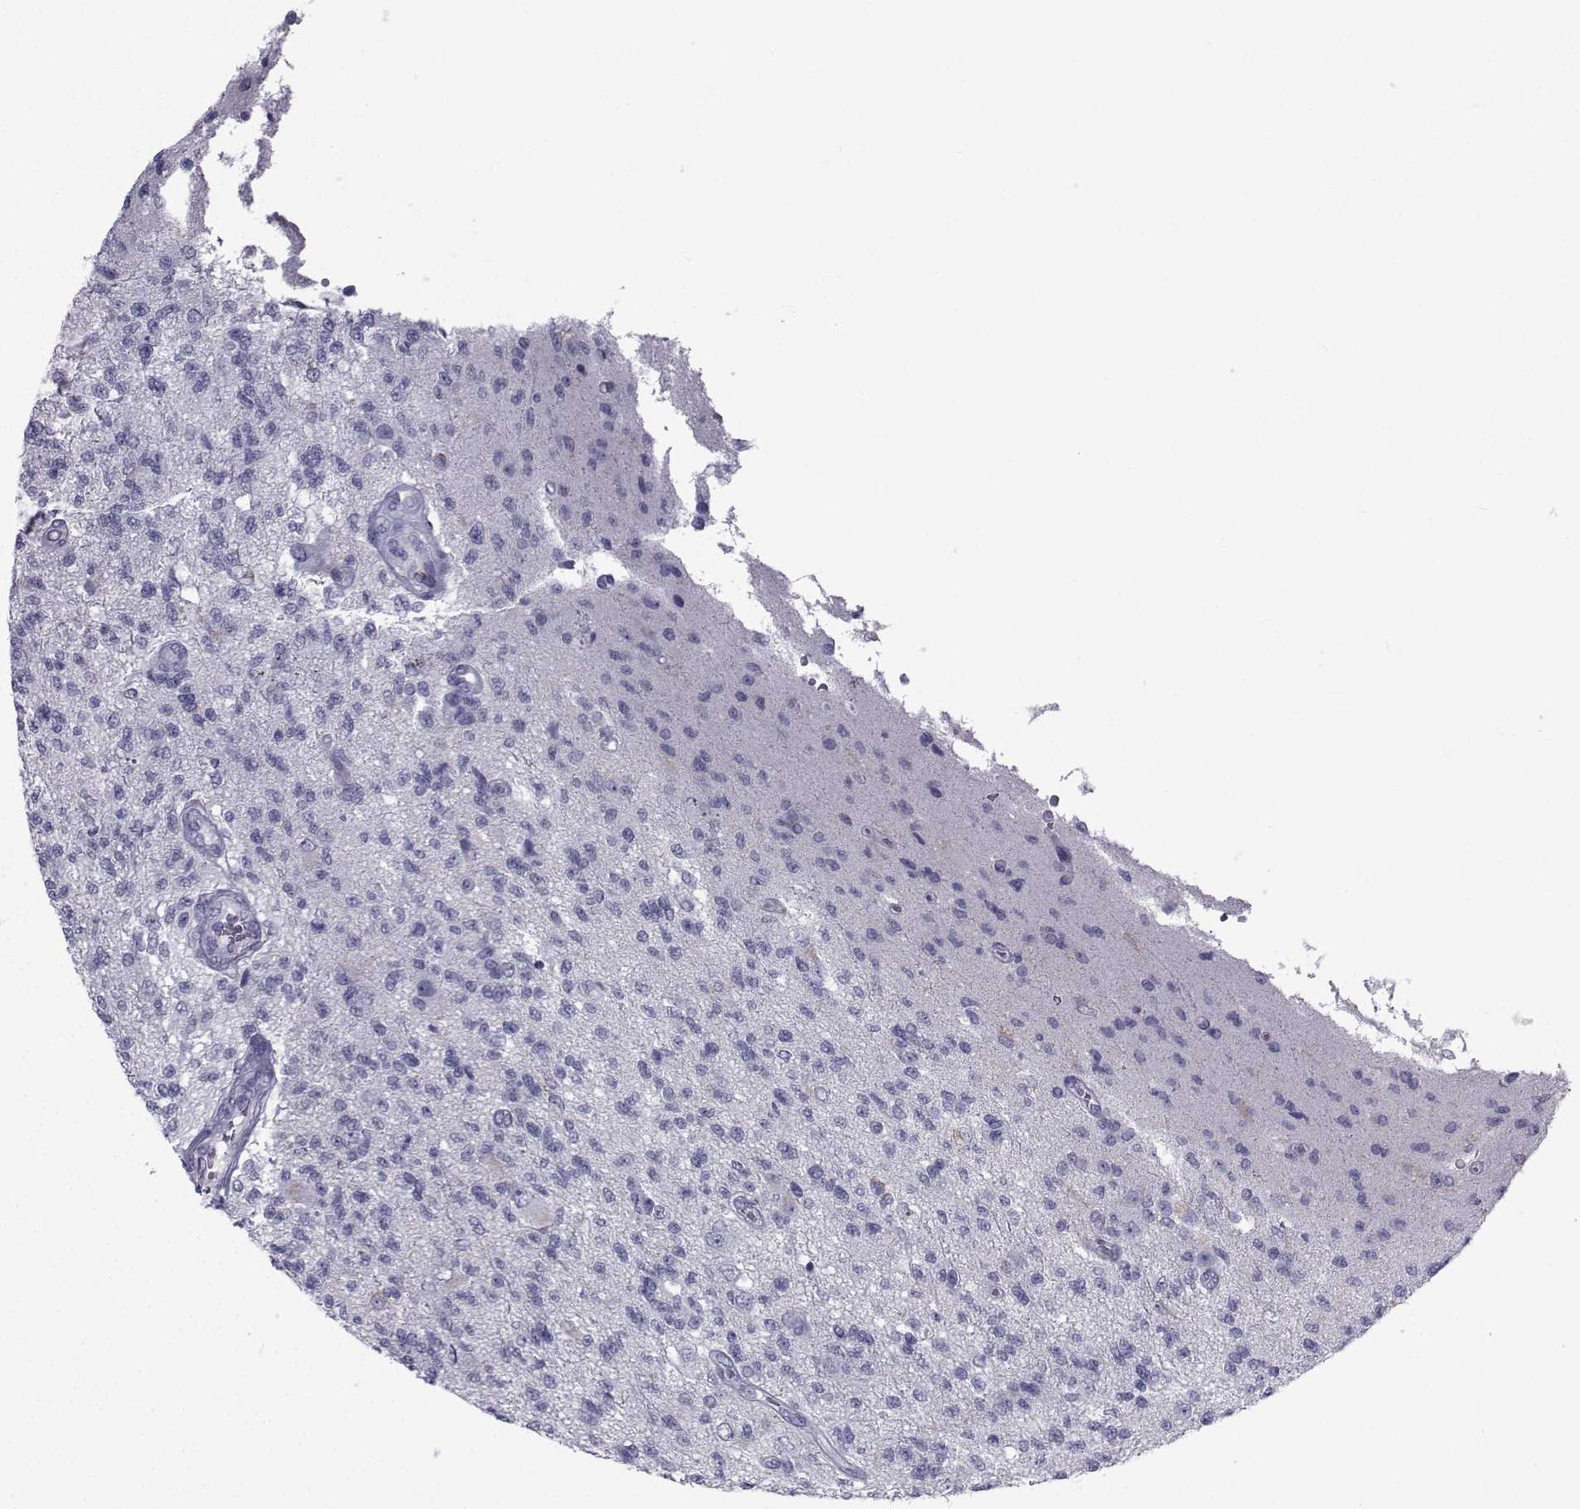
{"staining": {"intensity": "negative", "quantity": "none", "location": "none"}, "tissue": "glioma", "cell_type": "Tumor cells", "image_type": "cancer", "snomed": [{"axis": "morphology", "description": "Glioma, malignant, High grade"}, {"axis": "topography", "description": "Brain"}], "caption": "The micrograph displays no staining of tumor cells in high-grade glioma (malignant).", "gene": "FDXR", "patient": {"sex": "male", "age": 56}}